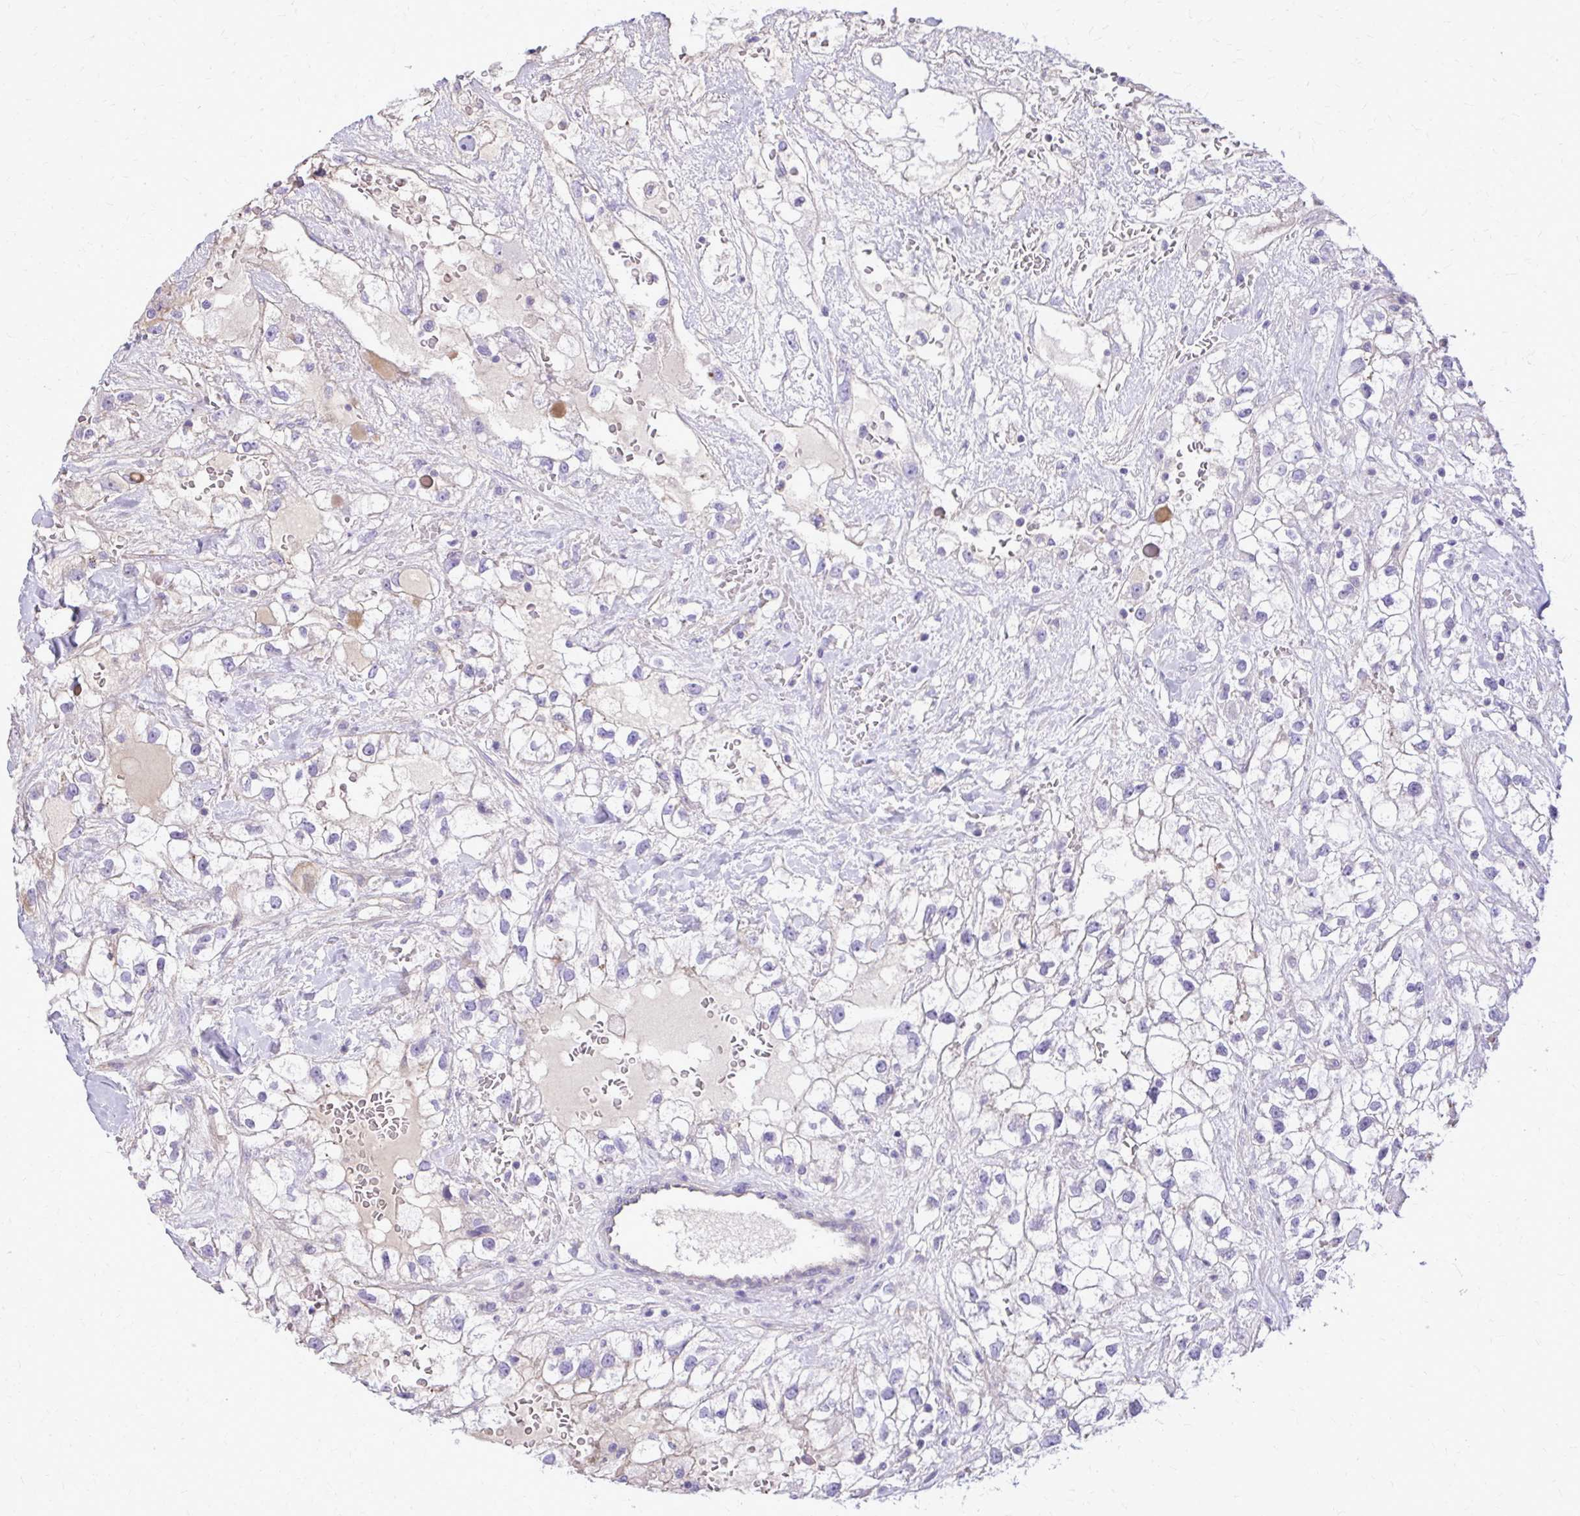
{"staining": {"intensity": "negative", "quantity": "none", "location": "none"}, "tissue": "renal cancer", "cell_type": "Tumor cells", "image_type": "cancer", "snomed": [{"axis": "morphology", "description": "Adenocarcinoma, NOS"}, {"axis": "topography", "description": "Kidney"}], "caption": "Protein analysis of adenocarcinoma (renal) displays no significant positivity in tumor cells.", "gene": "RUNDC3B", "patient": {"sex": "male", "age": 59}}